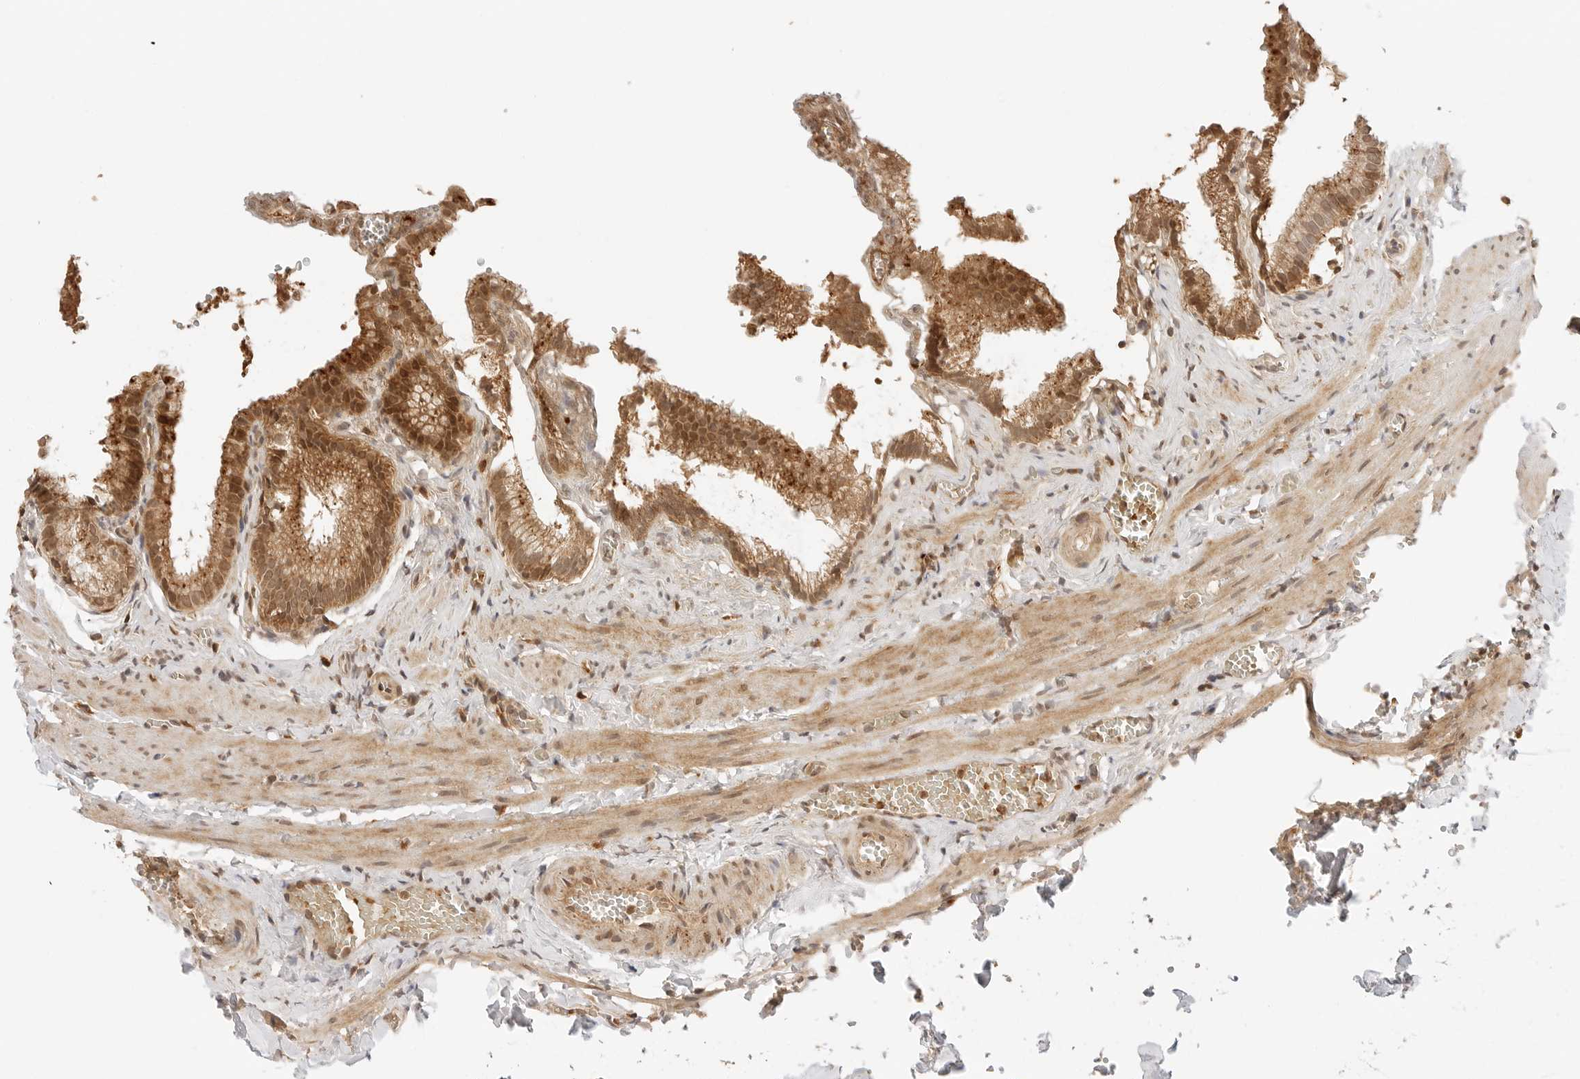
{"staining": {"intensity": "moderate", "quantity": ">75%", "location": "cytoplasmic/membranous,nuclear"}, "tissue": "gallbladder", "cell_type": "Glandular cells", "image_type": "normal", "snomed": [{"axis": "morphology", "description": "Normal tissue, NOS"}, {"axis": "topography", "description": "Gallbladder"}], "caption": "Gallbladder was stained to show a protein in brown. There is medium levels of moderate cytoplasmic/membranous,nuclear expression in approximately >75% of glandular cells.", "gene": "GPR34", "patient": {"sex": "male", "age": 38}}